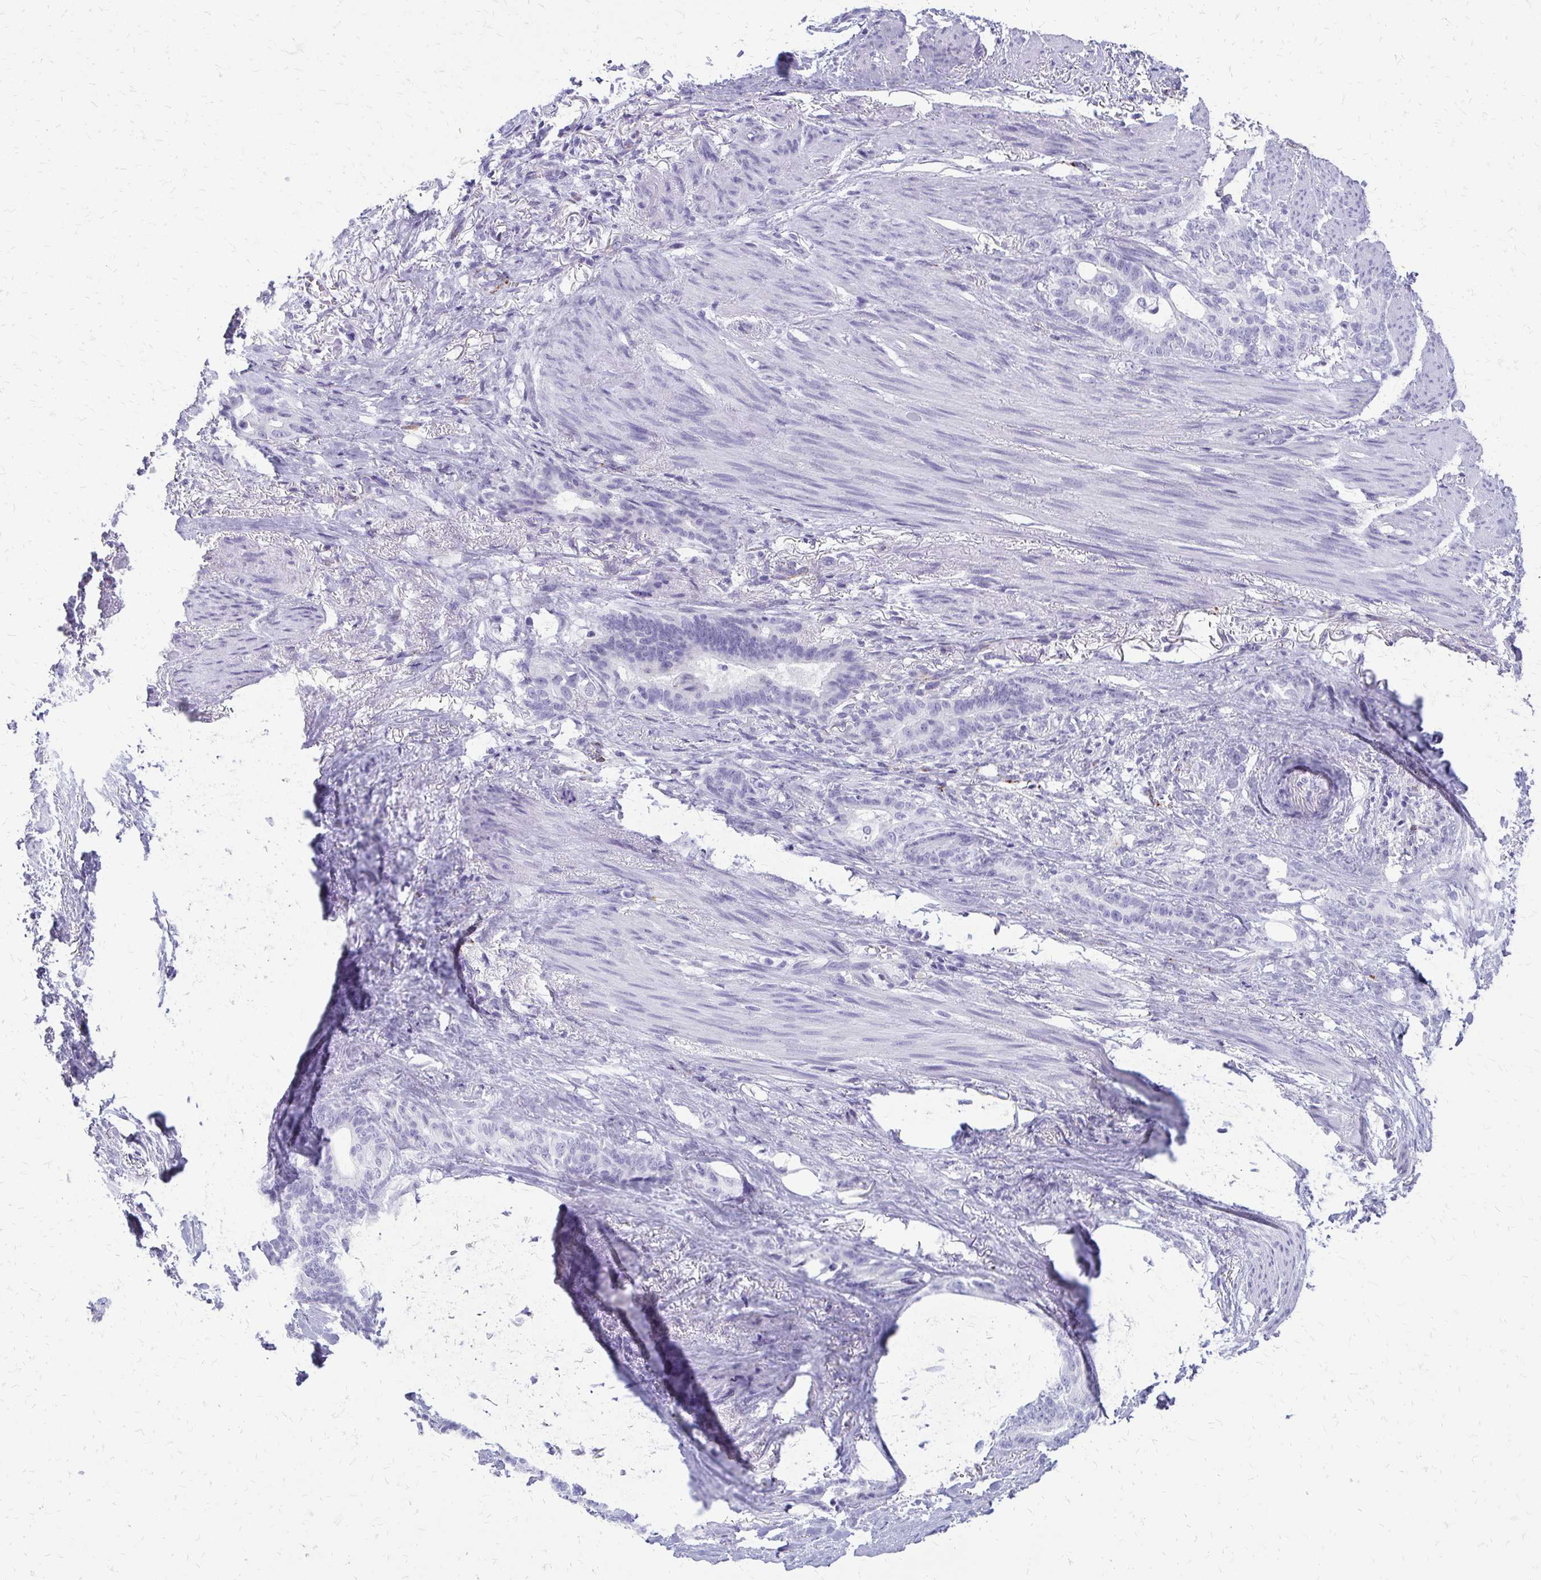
{"staining": {"intensity": "negative", "quantity": "none", "location": "none"}, "tissue": "stomach cancer", "cell_type": "Tumor cells", "image_type": "cancer", "snomed": [{"axis": "morphology", "description": "Normal tissue, NOS"}, {"axis": "morphology", "description": "Adenocarcinoma, NOS"}, {"axis": "topography", "description": "Esophagus"}, {"axis": "topography", "description": "Stomach, upper"}], "caption": "There is no significant positivity in tumor cells of adenocarcinoma (stomach).", "gene": "FAM162B", "patient": {"sex": "male", "age": 62}}